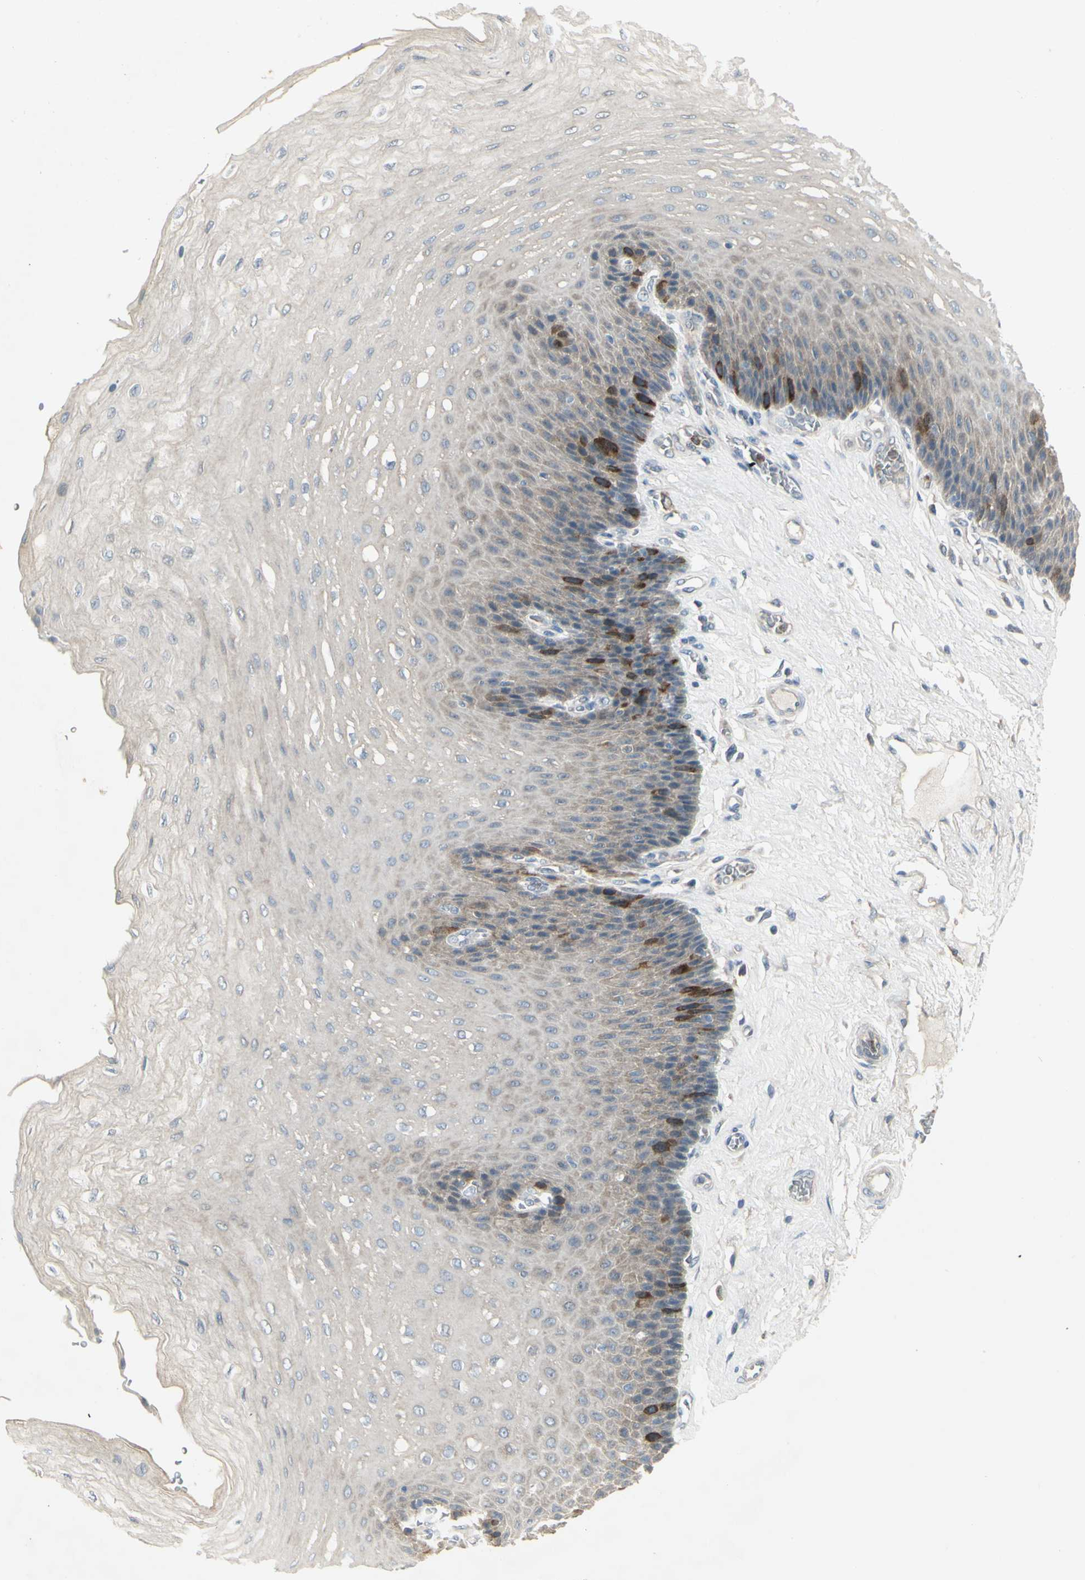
{"staining": {"intensity": "strong", "quantity": "<25%", "location": "cytoplasmic/membranous"}, "tissue": "esophagus", "cell_type": "Squamous epithelial cells", "image_type": "normal", "snomed": [{"axis": "morphology", "description": "Normal tissue, NOS"}, {"axis": "topography", "description": "Esophagus"}], "caption": "Immunohistochemistry (DAB) staining of benign human esophagus shows strong cytoplasmic/membranous protein positivity in approximately <25% of squamous epithelial cells.", "gene": "CCNB2", "patient": {"sex": "female", "age": 72}}